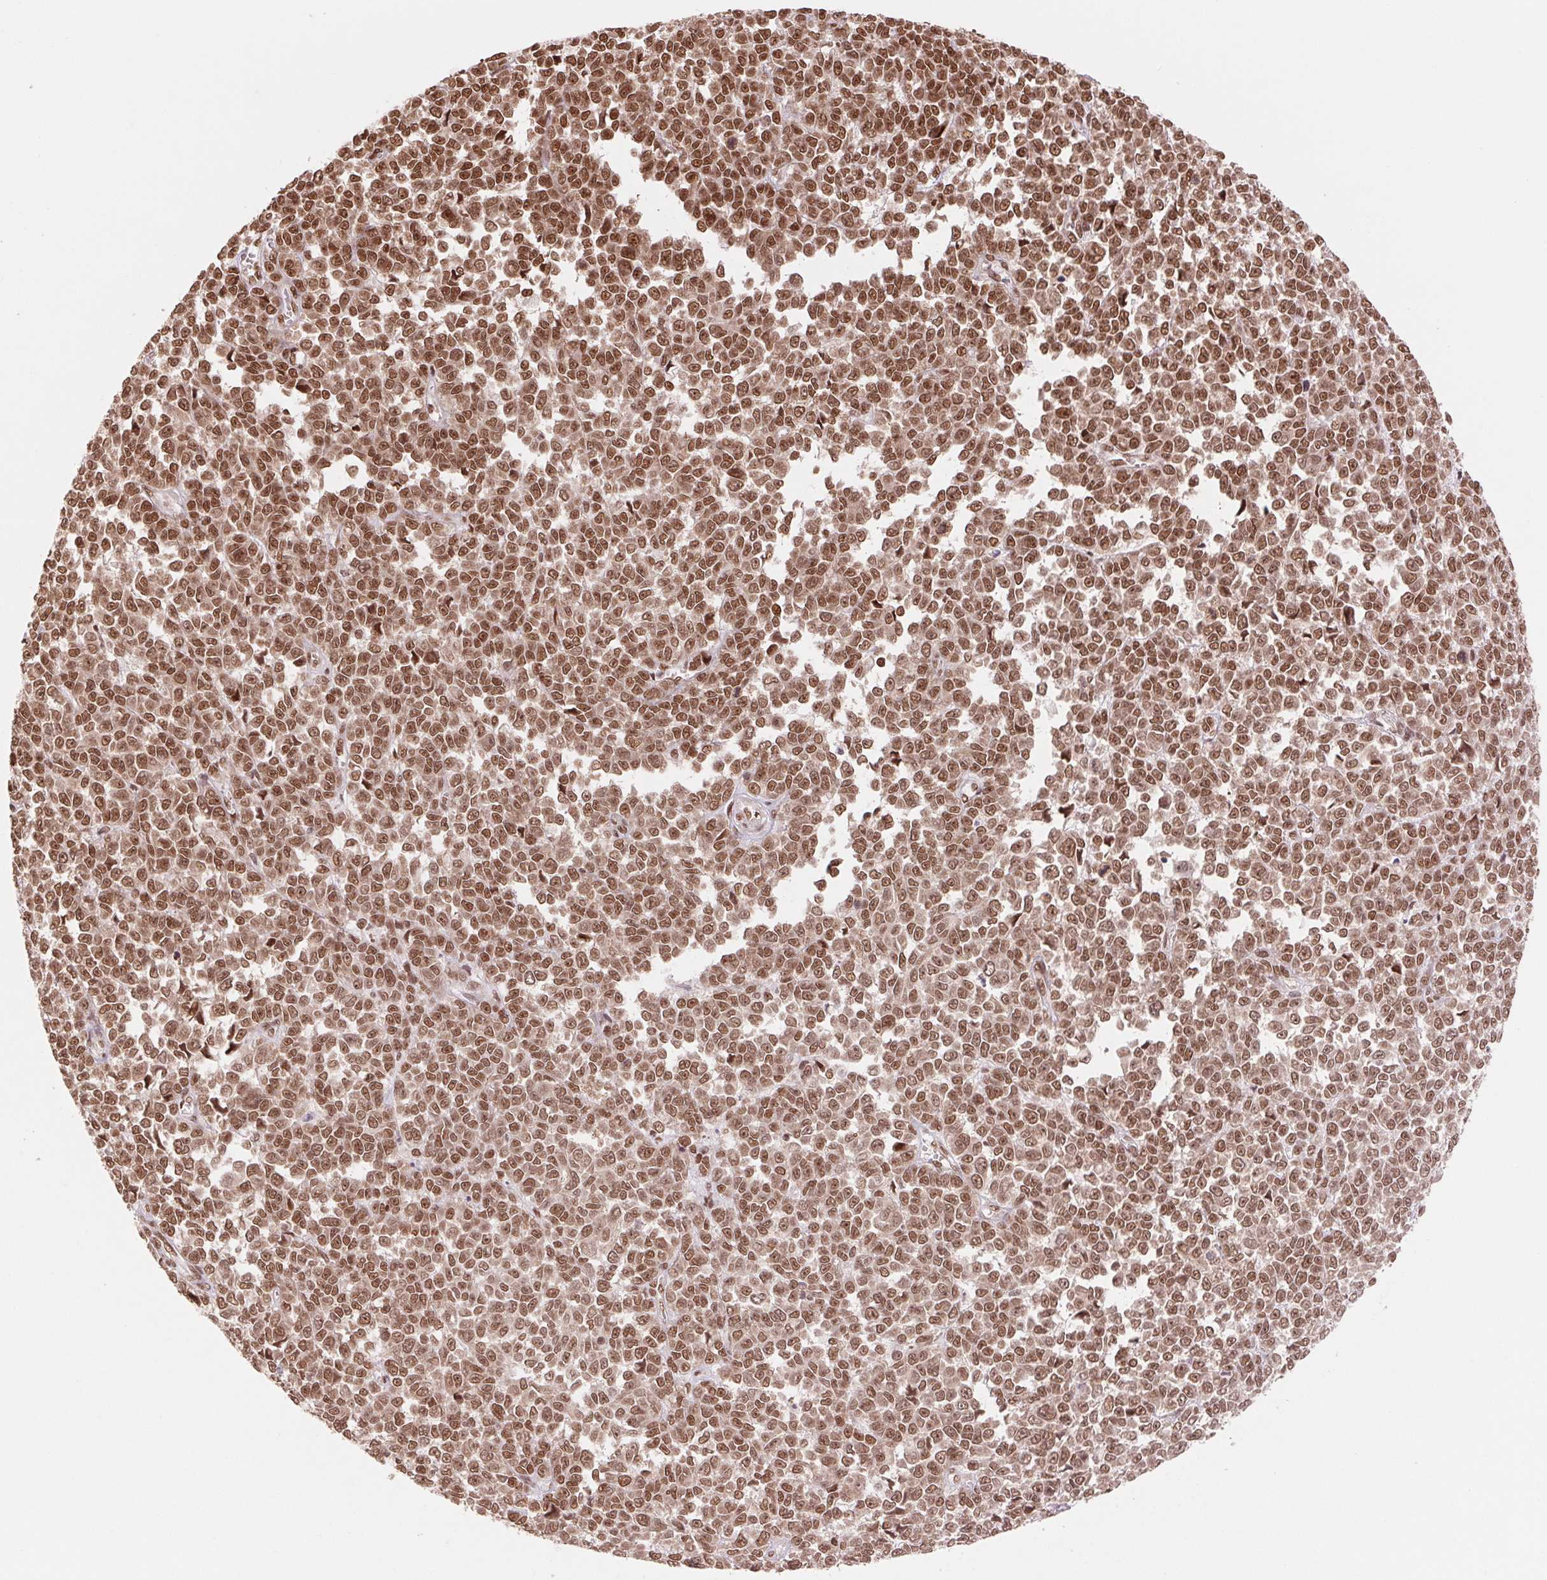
{"staining": {"intensity": "moderate", "quantity": ">75%", "location": "nuclear"}, "tissue": "melanoma", "cell_type": "Tumor cells", "image_type": "cancer", "snomed": [{"axis": "morphology", "description": "Malignant melanoma, NOS"}, {"axis": "topography", "description": "Skin"}], "caption": "High-magnification brightfield microscopy of melanoma stained with DAB (3,3'-diaminobenzidine) (brown) and counterstained with hematoxylin (blue). tumor cells exhibit moderate nuclear expression is appreciated in about>75% of cells.", "gene": "TTLL9", "patient": {"sex": "female", "age": 95}}